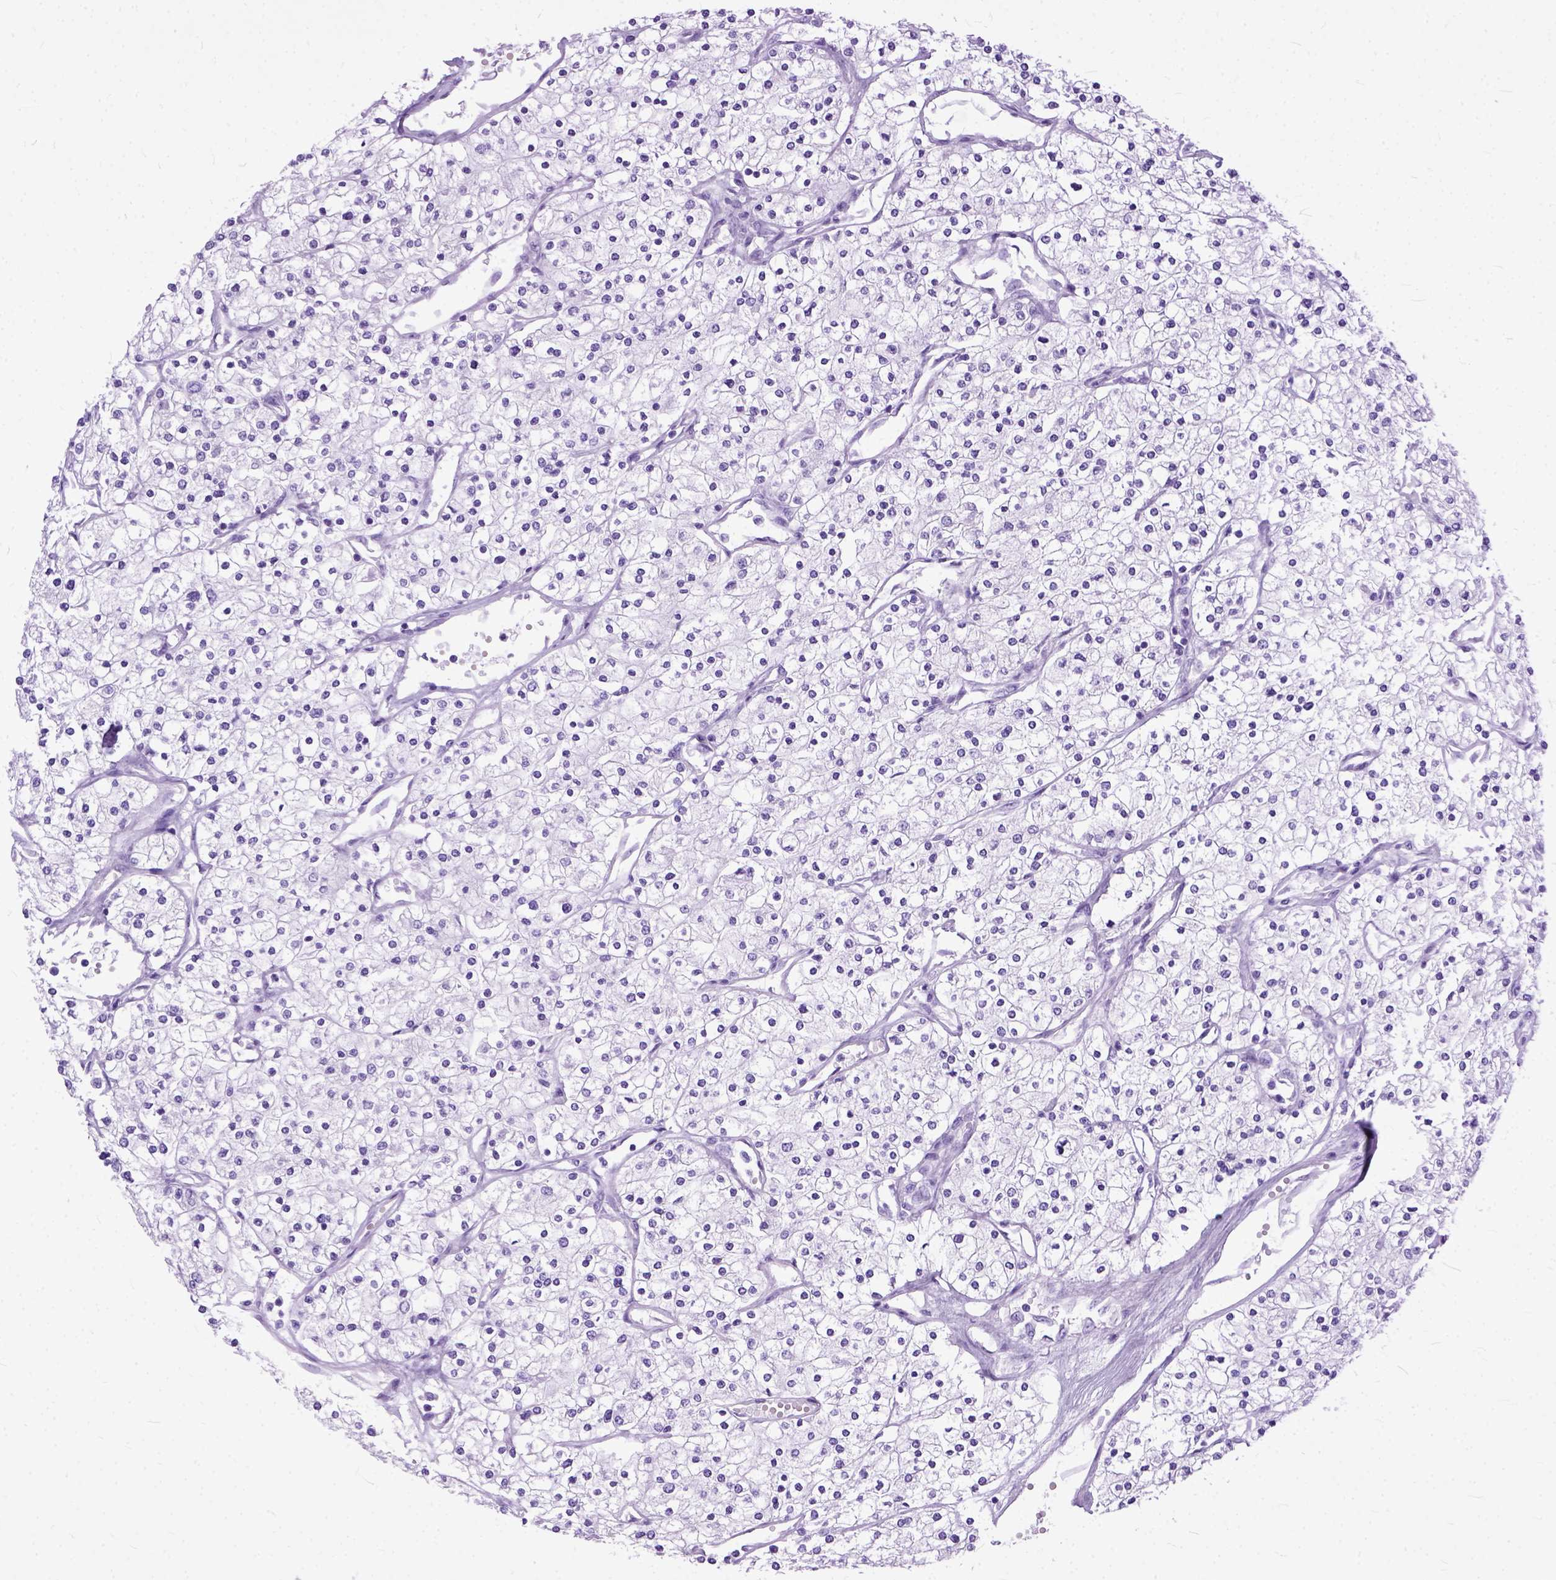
{"staining": {"intensity": "negative", "quantity": "none", "location": "none"}, "tissue": "renal cancer", "cell_type": "Tumor cells", "image_type": "cancer", "snomed": [{"axis": "morphology", "description": "Adenocarcinoma, NOS"}, {"axis": "topography", "description": "Kidney"}], "caption": "Renal adenocarcinoma stained for a protein using IHC exhibits no staining tumor cells.", "gene": "GNGT1", "patient": {"sex": "male", "age": 80}}